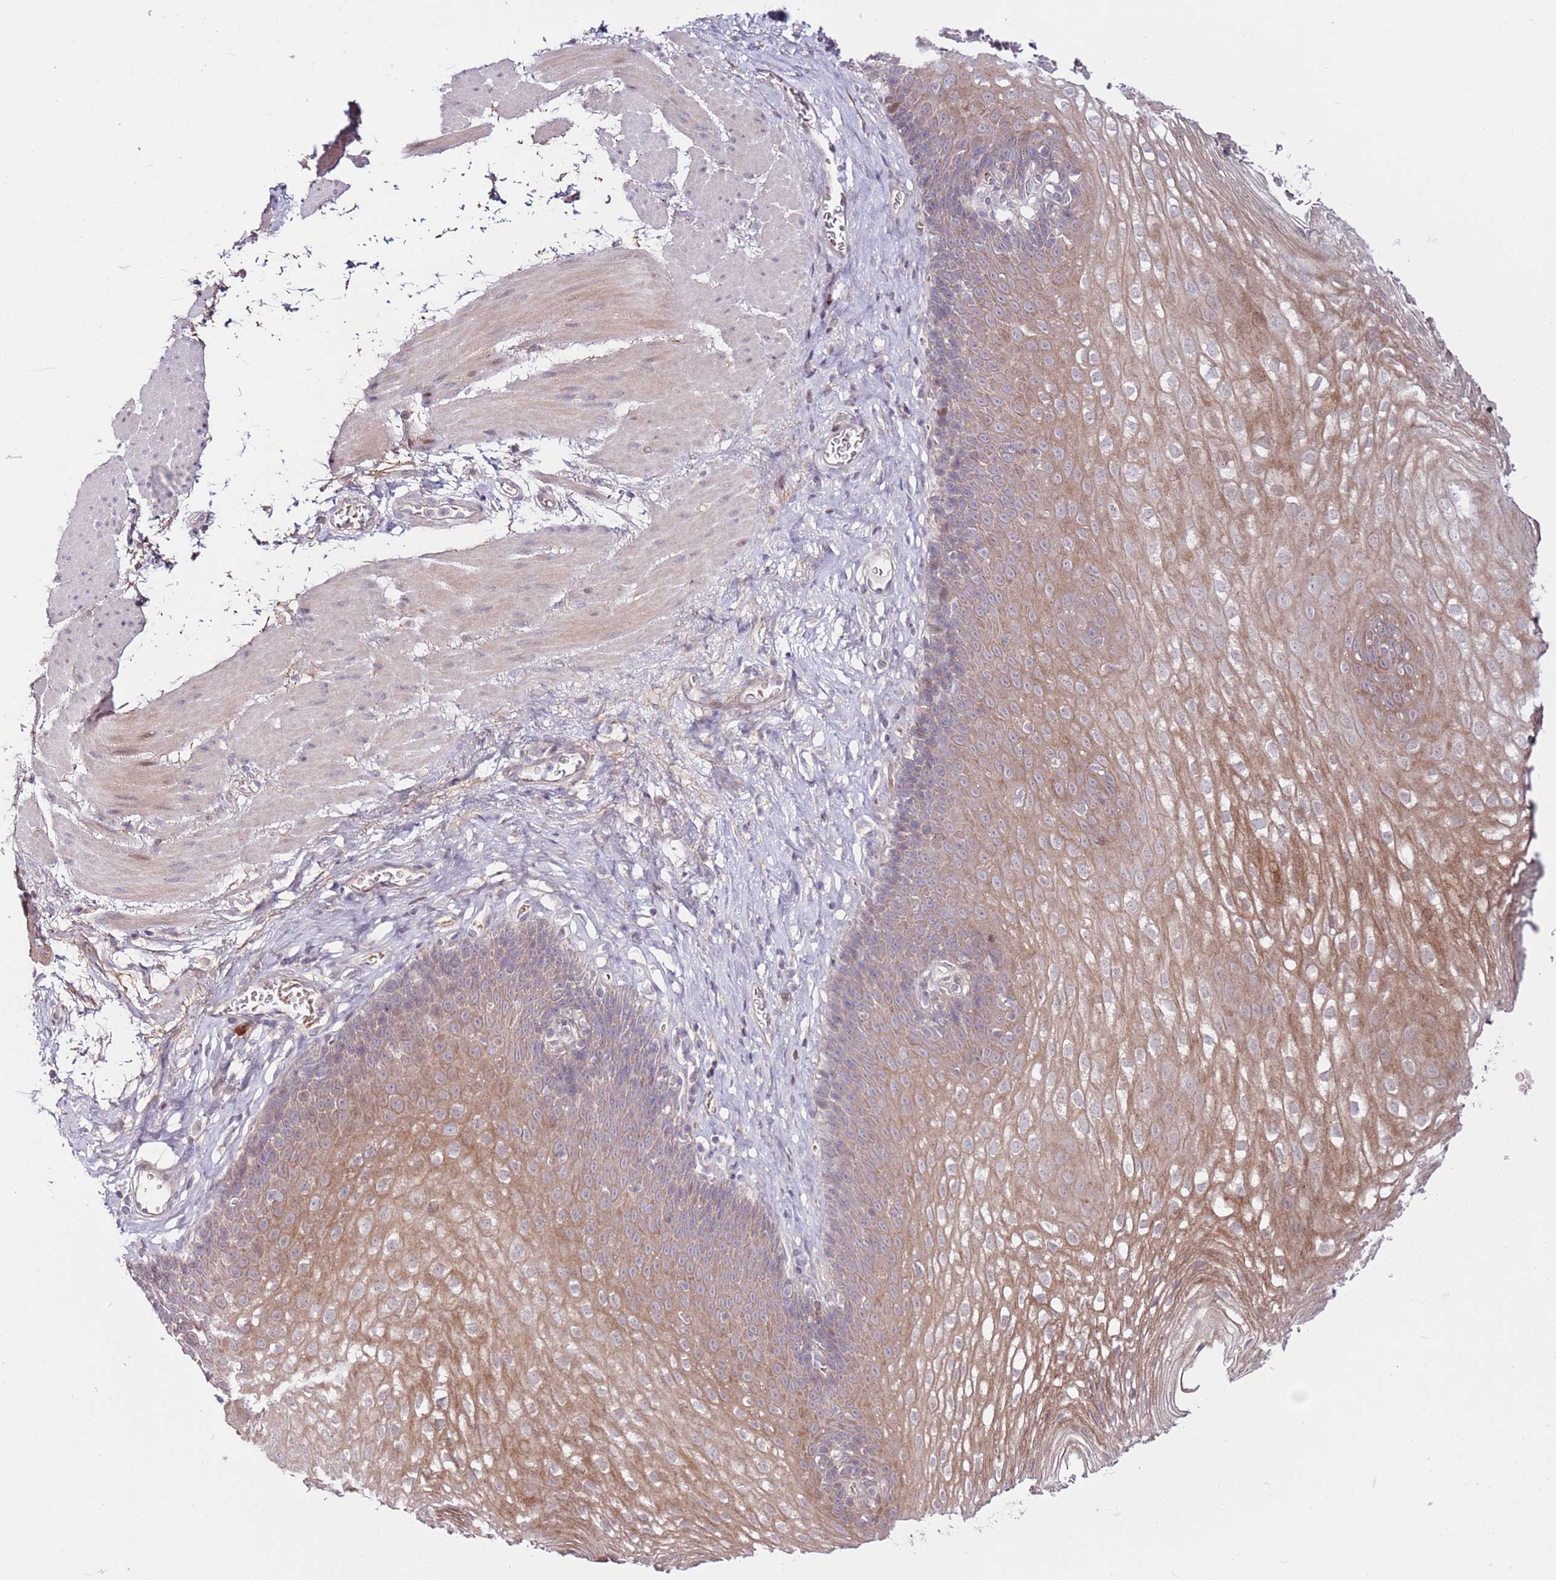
{"staining": {"intensity": "moderate", "quantity": "25%-75%", "location": "cytoplasmic/membranous"}, "tissue": "esophagus", "cell_type": "Squamous epithelial cells", "image_type": "normal", "snomed": [{"axis": "morphology", "description": "Normal tissue, NOS"}, {"axis": "topography", "description": "Esophagus"}], "caption": "Immunohistochemical staining of benign human esophagus exhibits 25%-75% levels of moderate cytoplasmic/membranous protein staining in about 25%-75% of squamous epithelial cells.", "gene": "MTG2", "patient": {"sex": "female", "age": 66}}